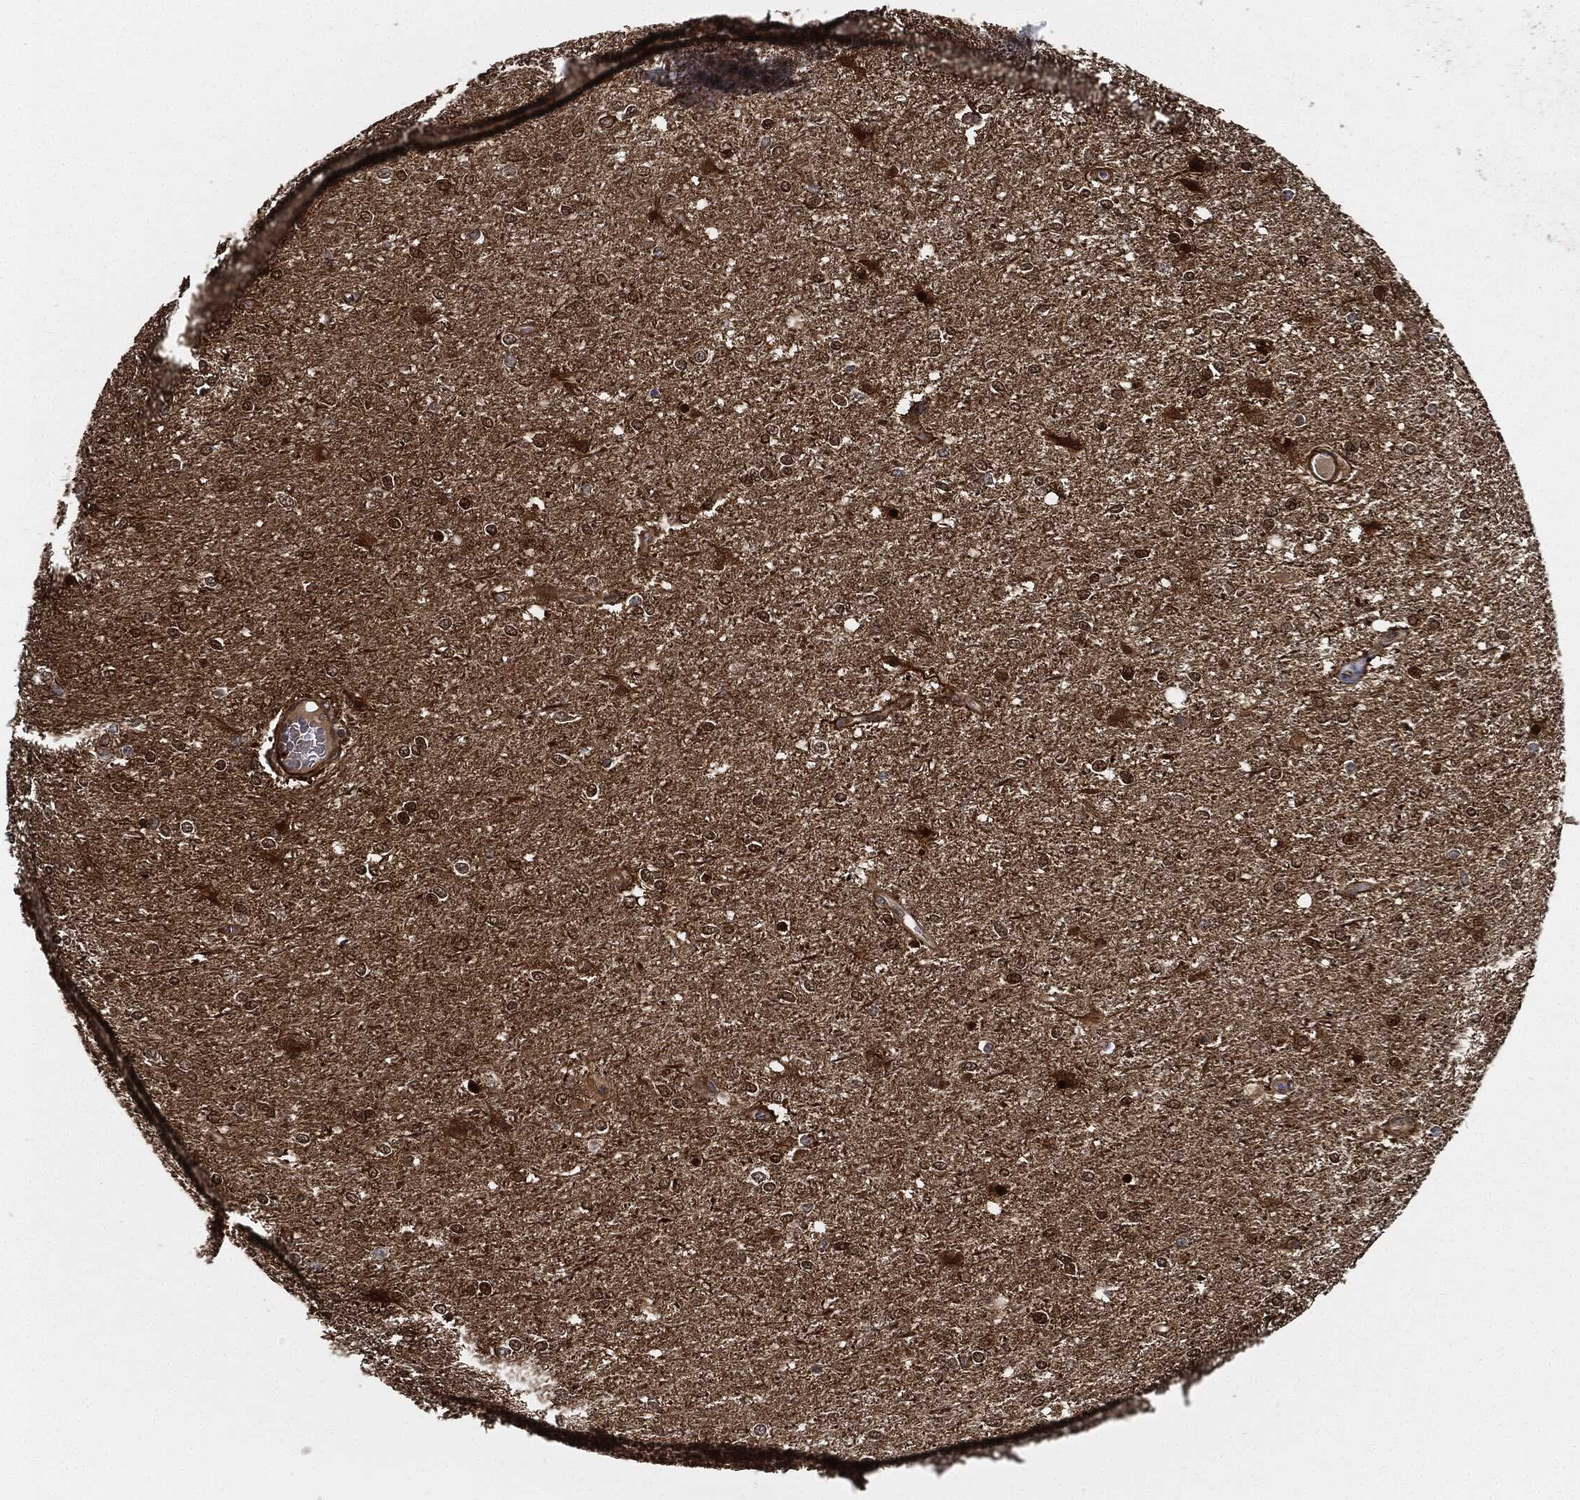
{"staining": {"intensity": "strong", "quantity": "25%-75%", "location": "cytoplasmic/membranous"}, "tissue": "glioma", "cell_type": "Tumor cells", "image_type": "cancer", "snomed": [{"axis": "morphology", "description": "Glioma, malignant, High grade"}, {"axis": "topography", "description": "Brain"}], "caption": "DAB immunohistochemical staining of high-grade glioma (malignant) demonstrates strong cytoplasmic/membranous protein positivity in about 25%-75% of tumor cells. The protein of interest is shown in brown color, while the nuclei are stained blue.", "gene": "PRDX2", "patient": {"sex": "female", "age": 61}}